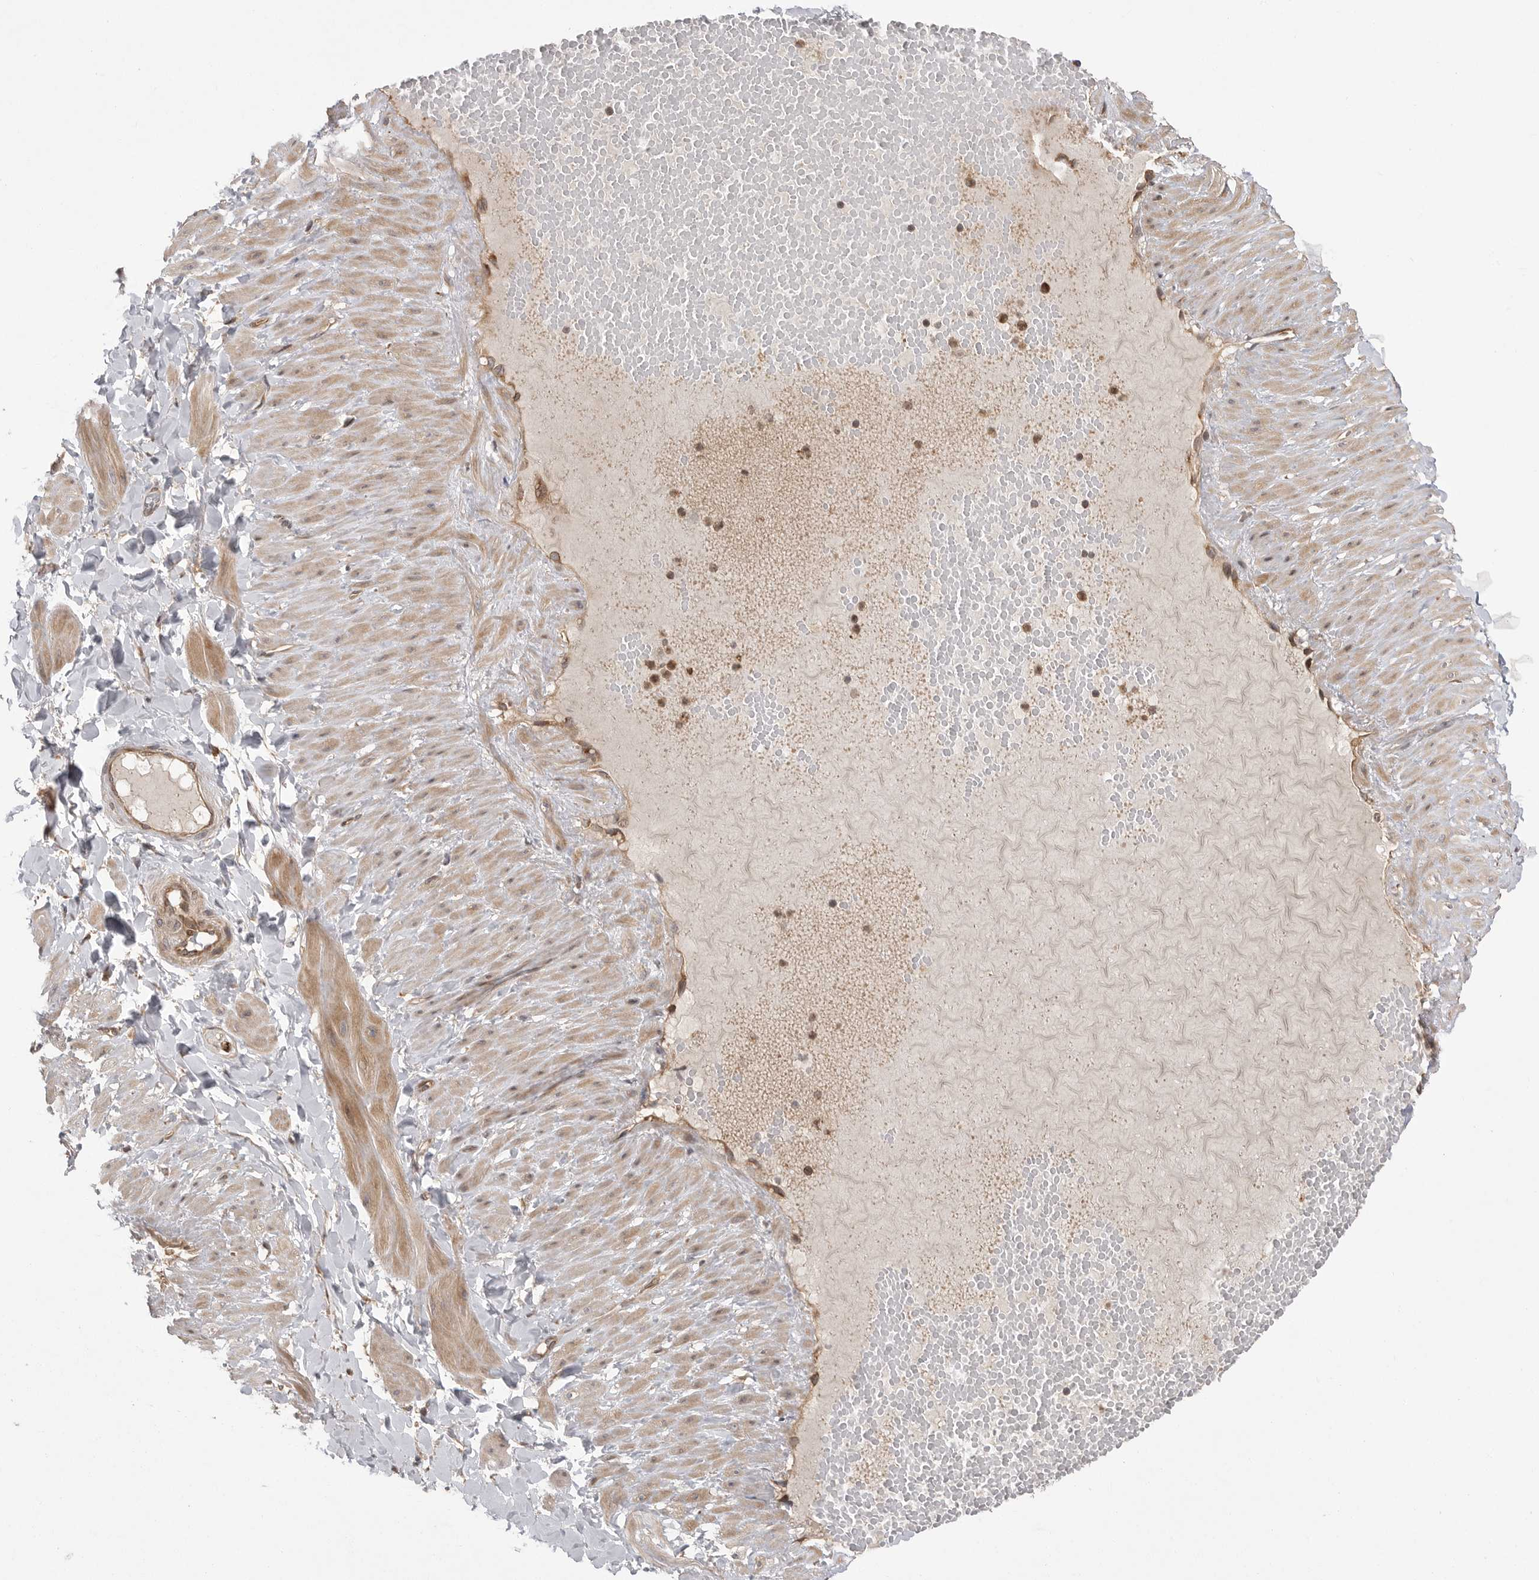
{"staining": {"intensity": "moderate", "quantity": ">75%", "location": "cytoplasmic/membranous"}, "tissue": "soft tissue", "cell_type": "Fibroblasts", "image_type": "normal", "snomed": [{"axis": "morphology", "description": "Normal tissue, NOS"}, {"axis": "topography", "description": "Adipose tissue"}, {"axis": "topography", "description": "Vascular tissue"}, {"axis": "topography", "description": "Peripheral nerve tissue"}], "caption": "This photomicrograph demonstrates immunohistochemistry (IHC) staining of benign human soft tissue, with medium moderate cytoplasmic/membranous positivity in about >75% of fibroblasts.", "gene": "OXR1", "patient": {"sex": "male", "age": 25}}